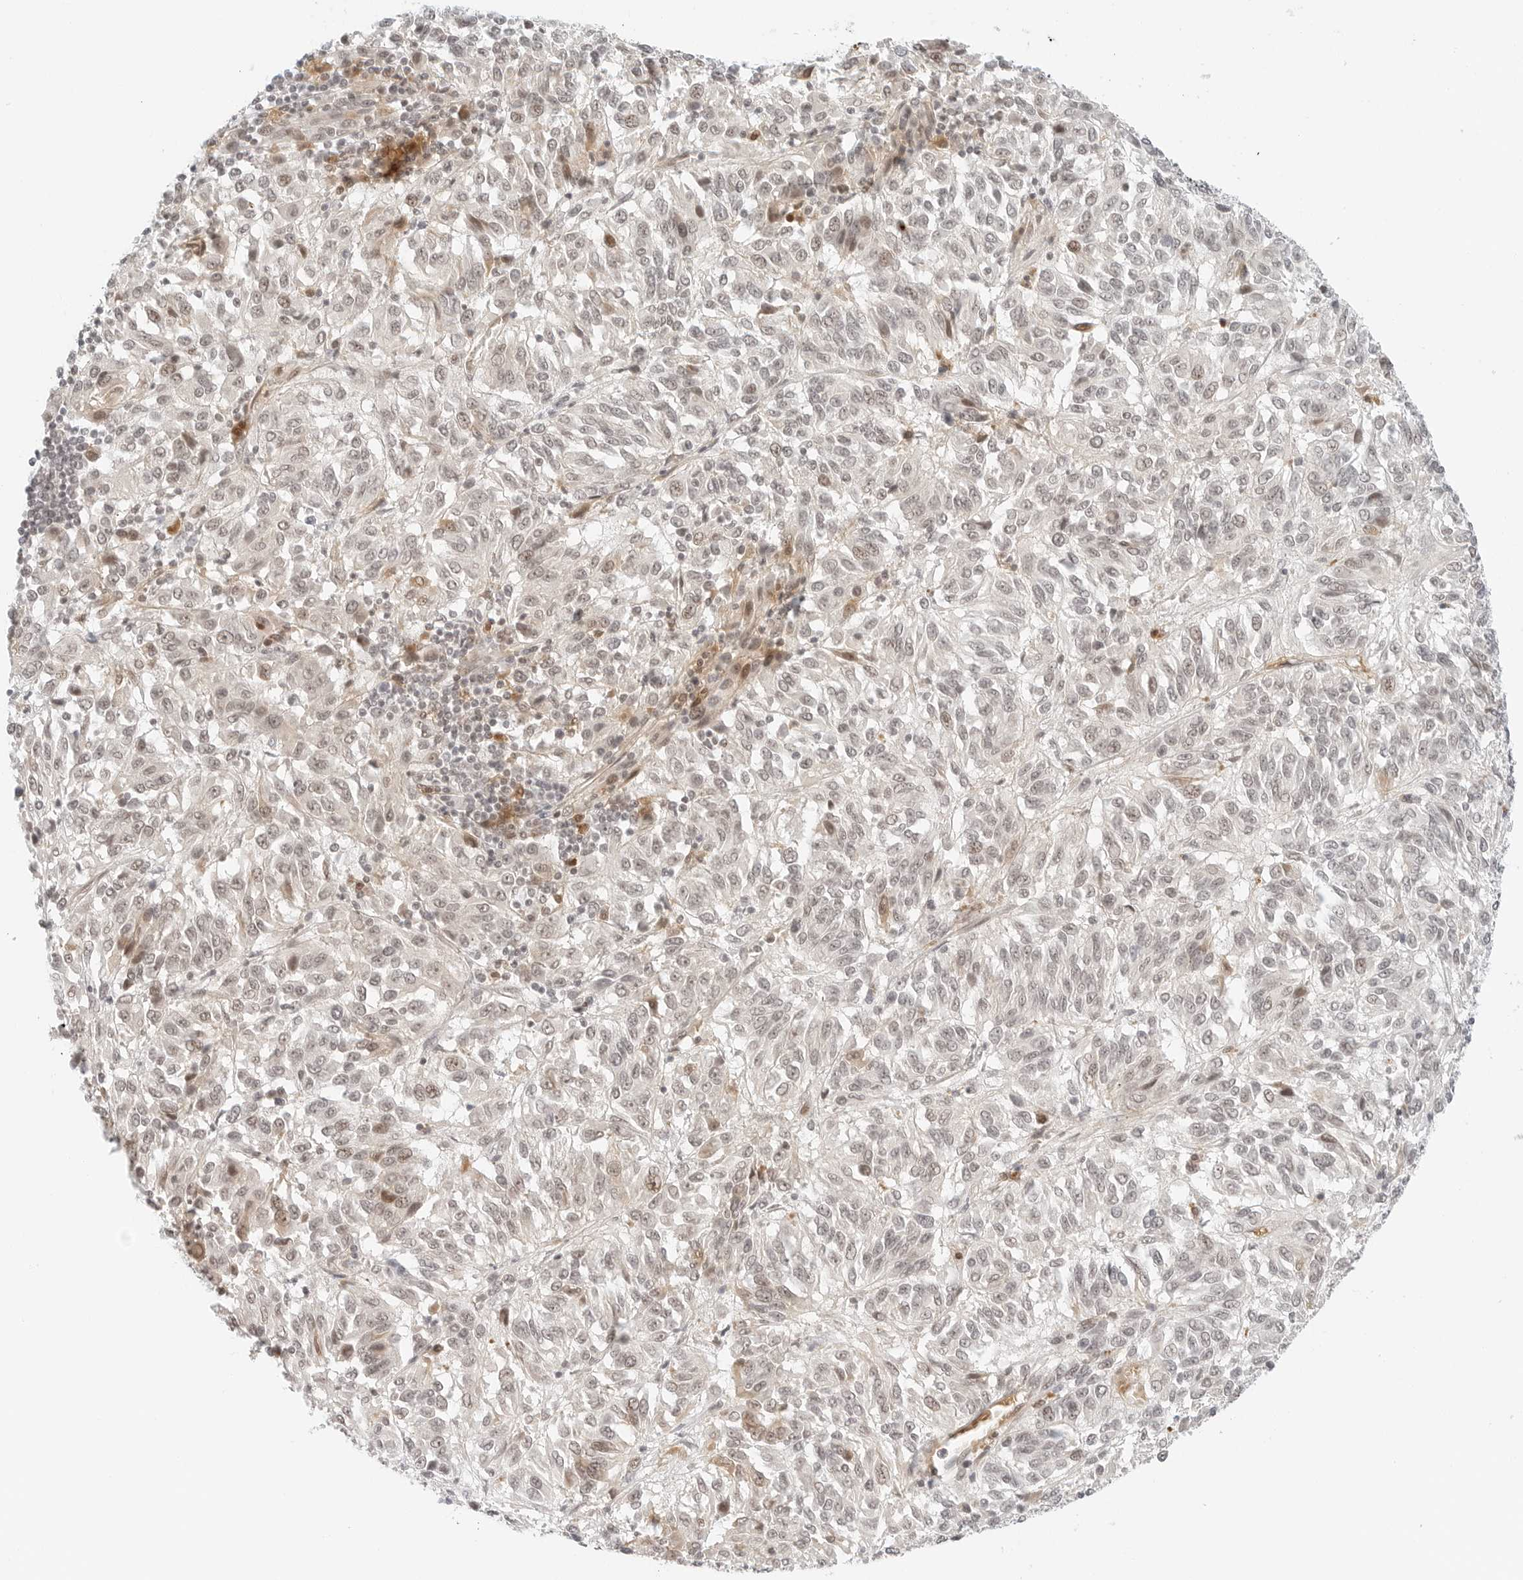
{"staining": {"intensity": "weak", "quantity": "<25%", "location": "nuclear"}, "tissue": "melanoma", "cell_type": "Tumor cells", "image_type": "cancer", "snomed": [{"axis": "morphology", "description": "Malignant melanoma, Metastatic site"}, {"axis": "topography", "description": "Lung"}], "caption": "High magnification brightfield microscopy of malignant melanoma (metastatic site) stained with DAB (brown) and counterstained with hematoxylin (blue): tumor cells show no significant expression. (DAB immunohistochemistry (IHC) with hematoxylin counter stain).", "gene": "NEO1", "patient": {"sex": "male", "age": 64}}